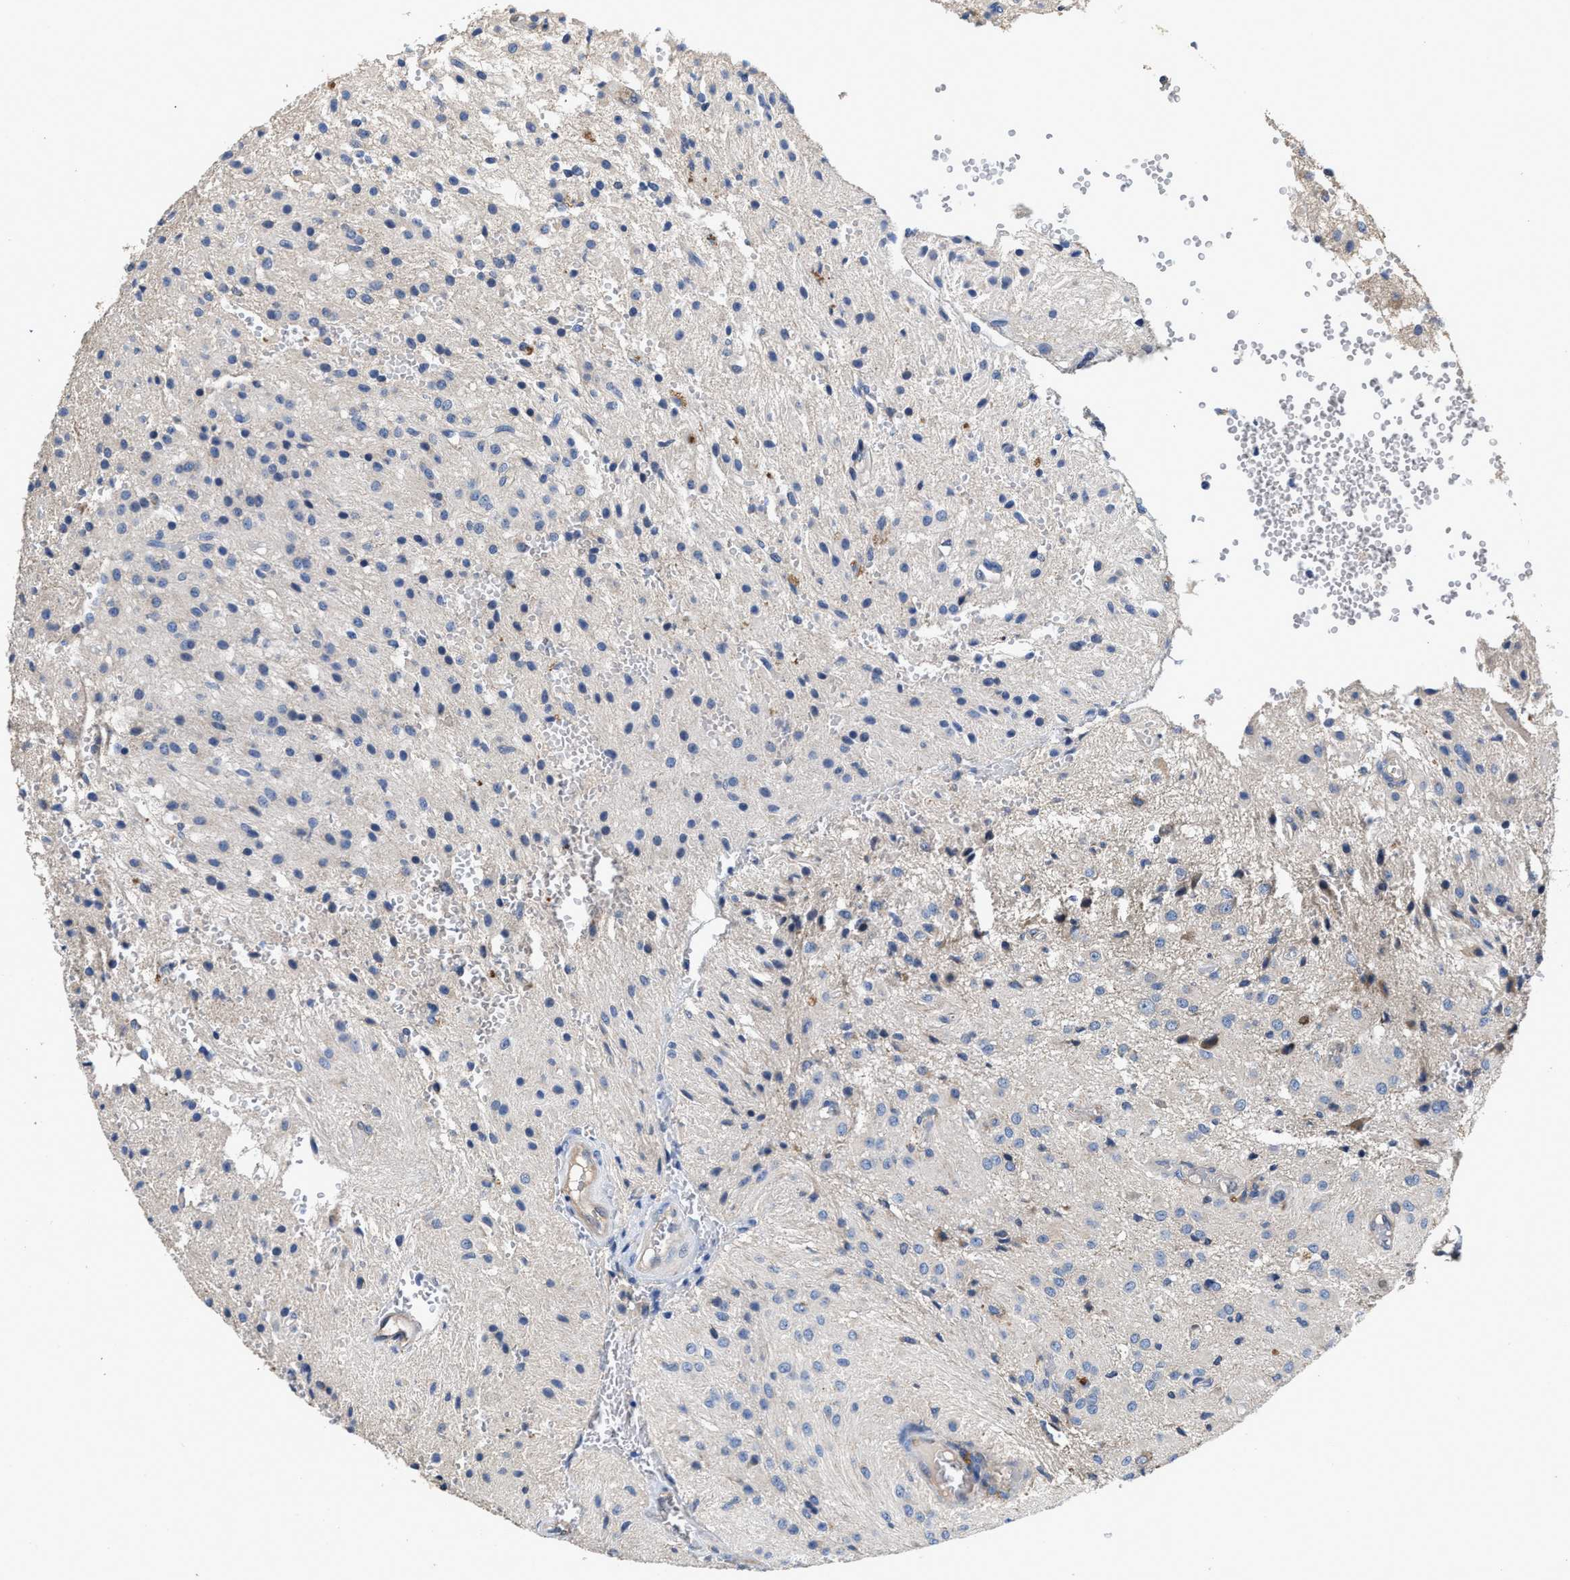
{"staining": {"intensity": "negative", "quantity": "none", "location": "none"}, "tissue": "glioma", "cell_type": "Tumor cells", "image_type": "cancer", "snomed": [{"axis": "morphology", "description": "Glioma, malignant, High grade"}, {"axis": "topography", "description": "Brain"}], "caption": "The immunohistochemistry (IHC) photomicrograph has no significant positivity in tumor cells of glioma tissue.", "gene": "PEG10", "patient": {"sex": "female", "age": 59}}